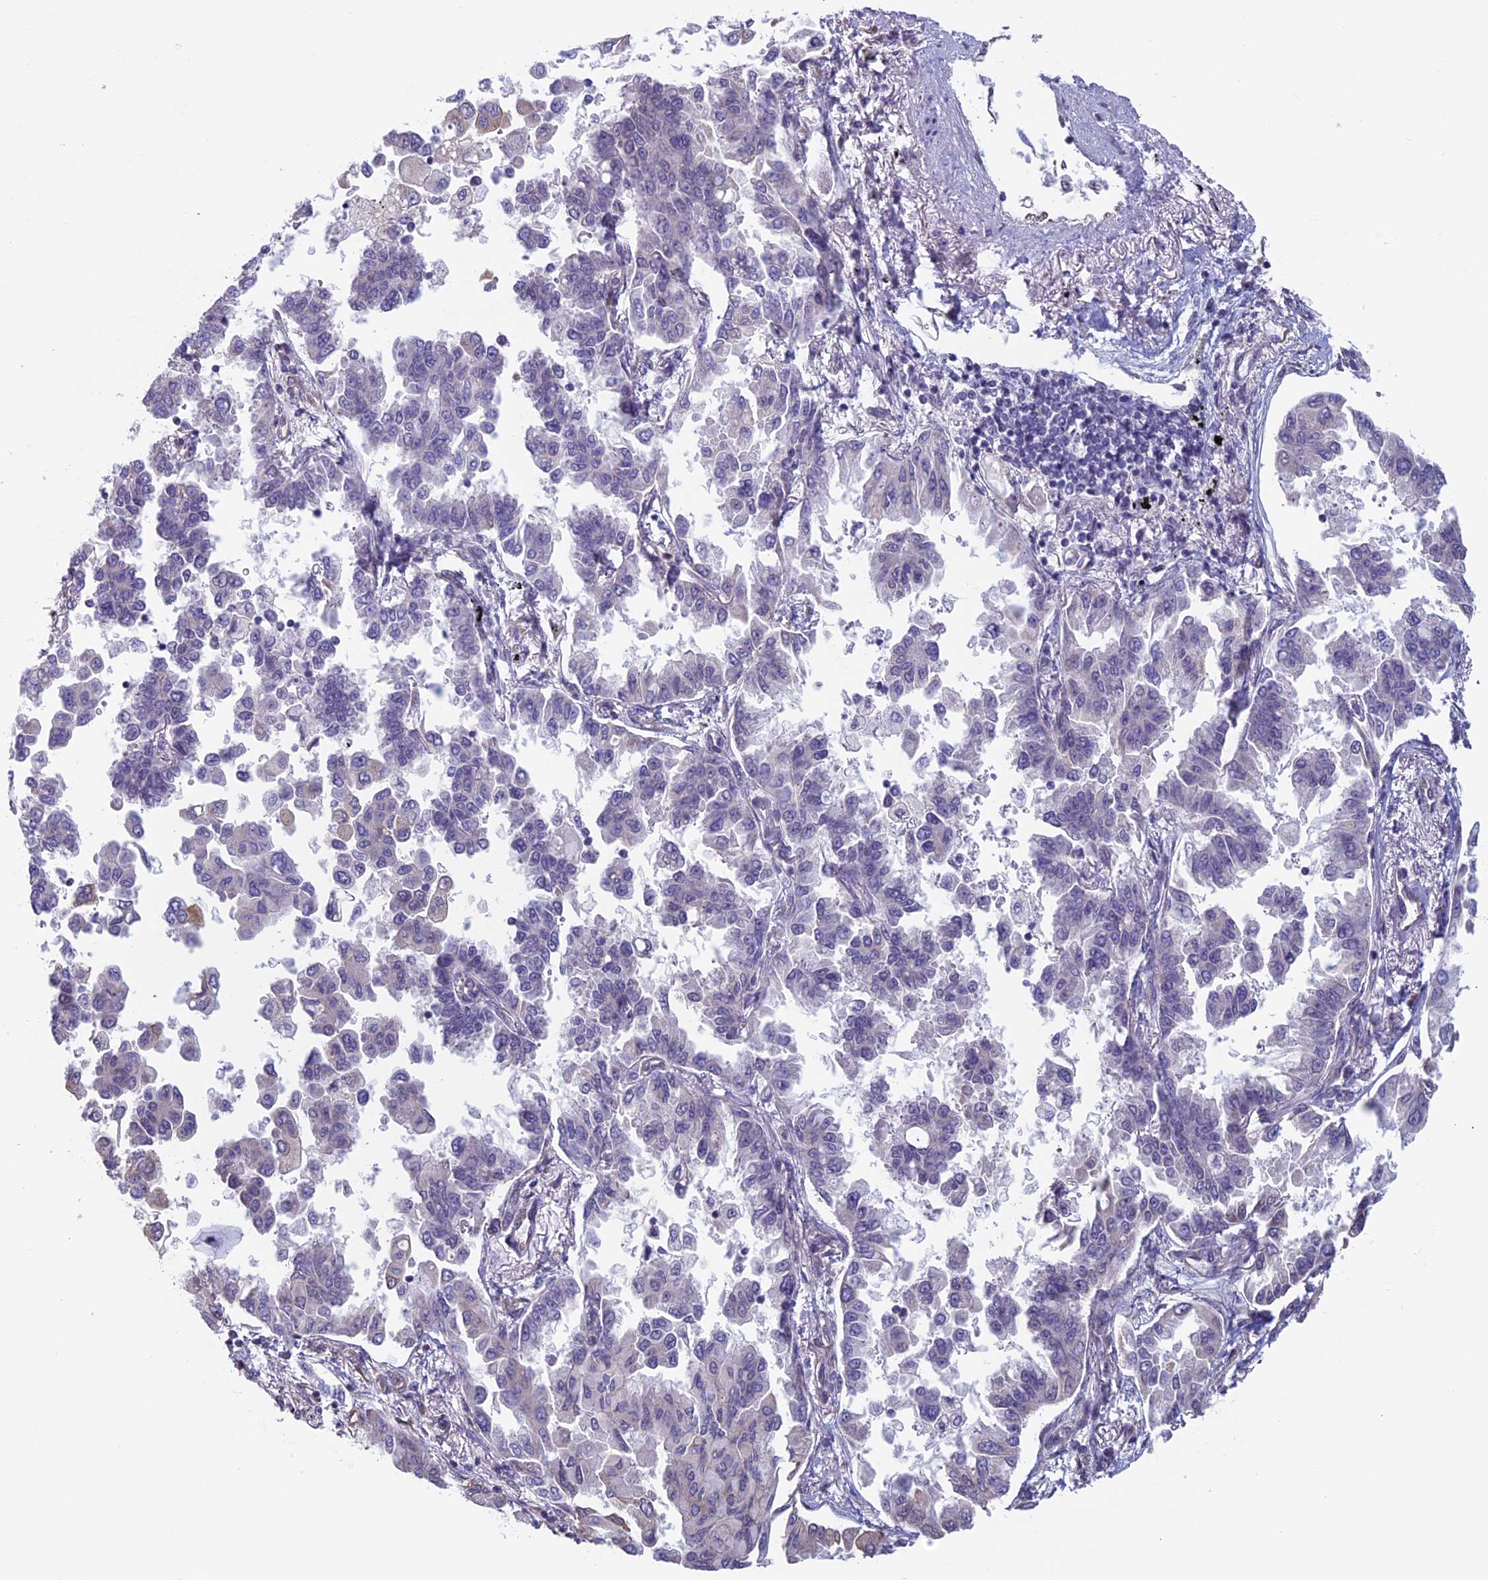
{"staining": {"intensity": "negative", "quantity": "none", "location": "none"}, "tissue": "lung cancer", "cell_type": "Tumor cells", "image_type": "cancer", "snomed": [{"axis": "morphology", "description": "Adenocarcinoma, NOS"}, {"axis": "topography", "description": "Lung"}], "caption": "An image of lung cancer stained for a protein displays no brown staining in tumor cells. The staining was performed using DAB to visualize the protein expression in brown, while the nuclei were stained in blue with hematoxylin (Magnification: 20x).", "gene": "SLC1A6", "patient": {"sex": "female", "age": 67}}